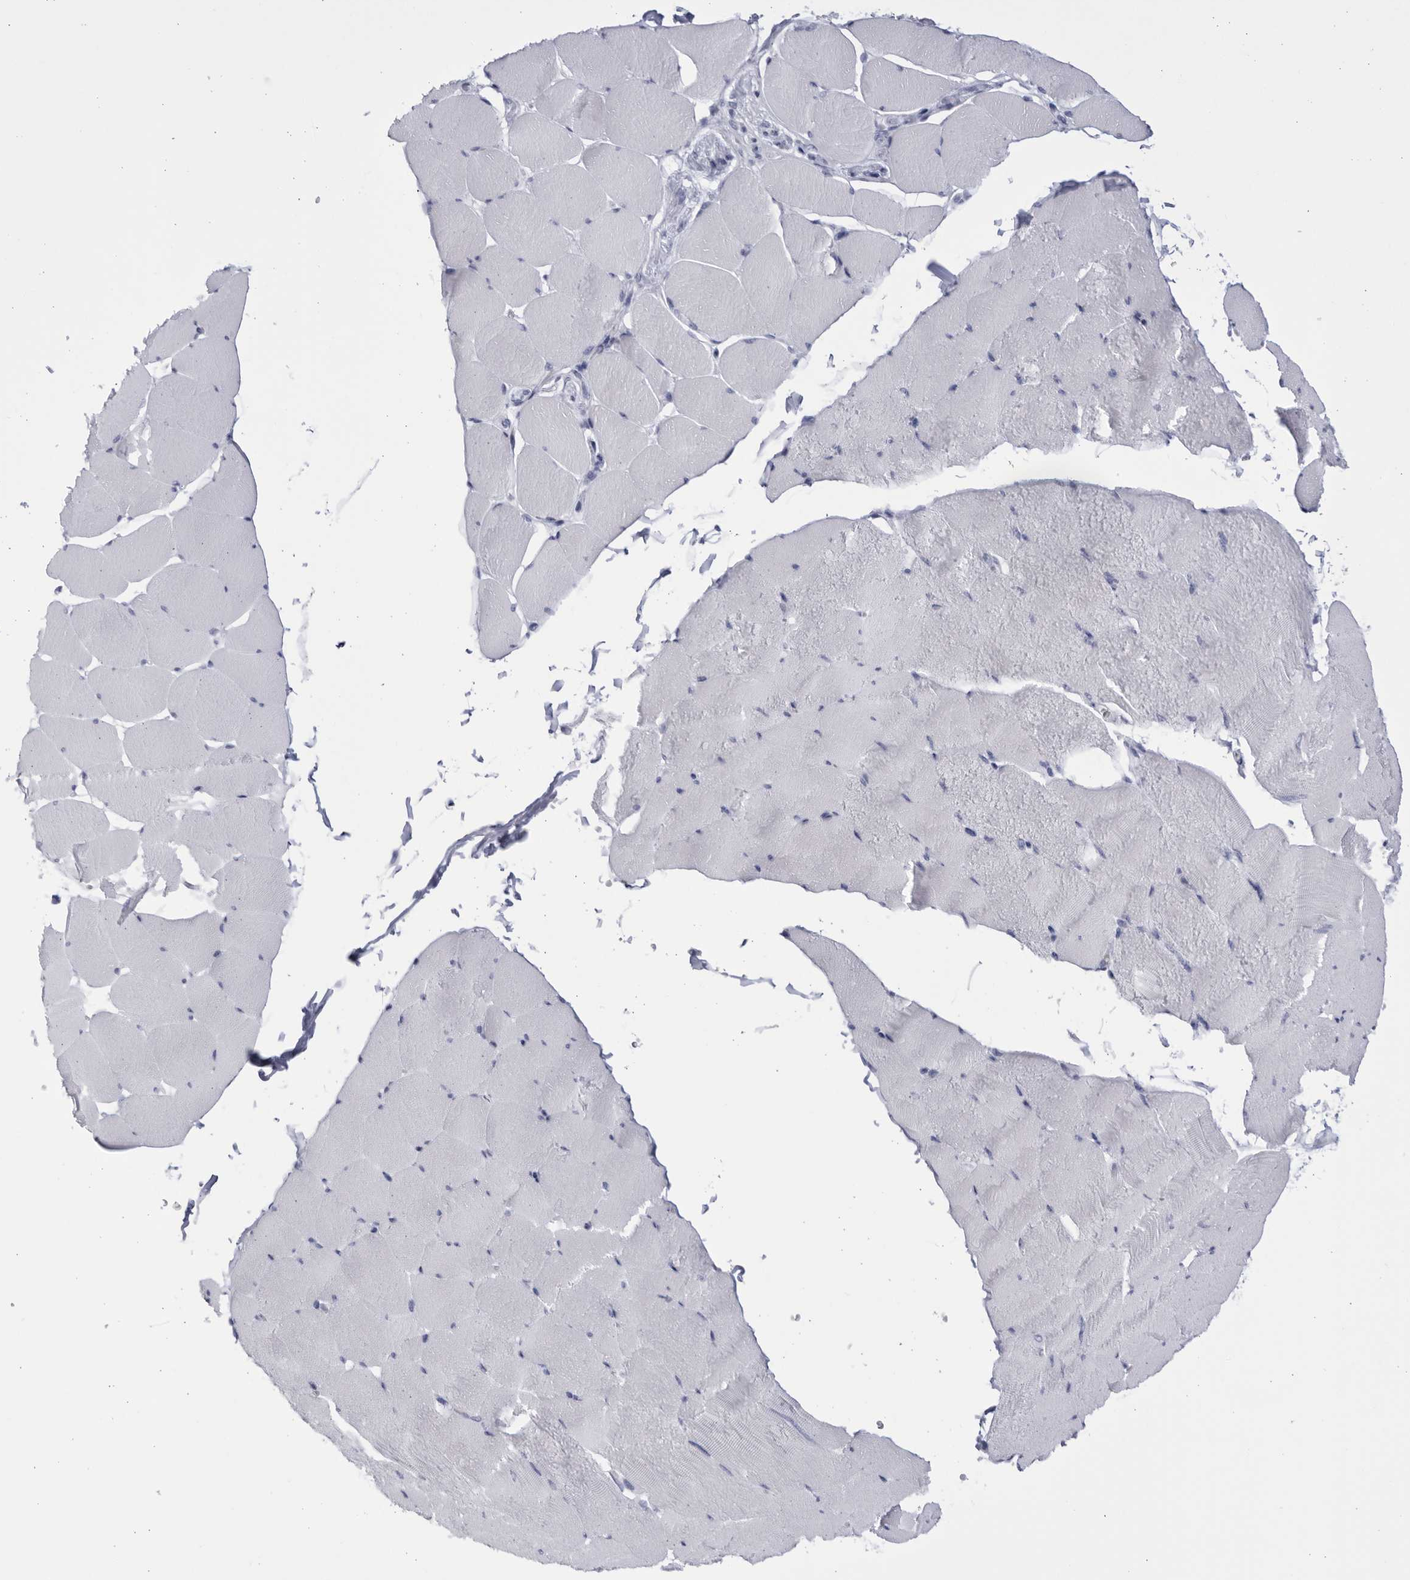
{"staining": {"intensity": "negative", "quantity": "none", "location": "none"}, "tissue": "skeletal muscle", "cell_type": "Myocytes", "image_type": "normal", "snomed": [{"axis": "morphology", "description": "Normal tissue, NOS"}, {"axis": "topography", "description": "Skeletal muscle"}], "caption": "Skeletal muscle was stained to show a protein in brown. There is no significant positivity in myocytes. The staining is performed using DAB (3,3'-diaminobenzidine) brown chromogen with nuclei counter-stained in using hematoxylin.", "gene": "CCDC181", "patient": {"sex": "male", "age": 62}}